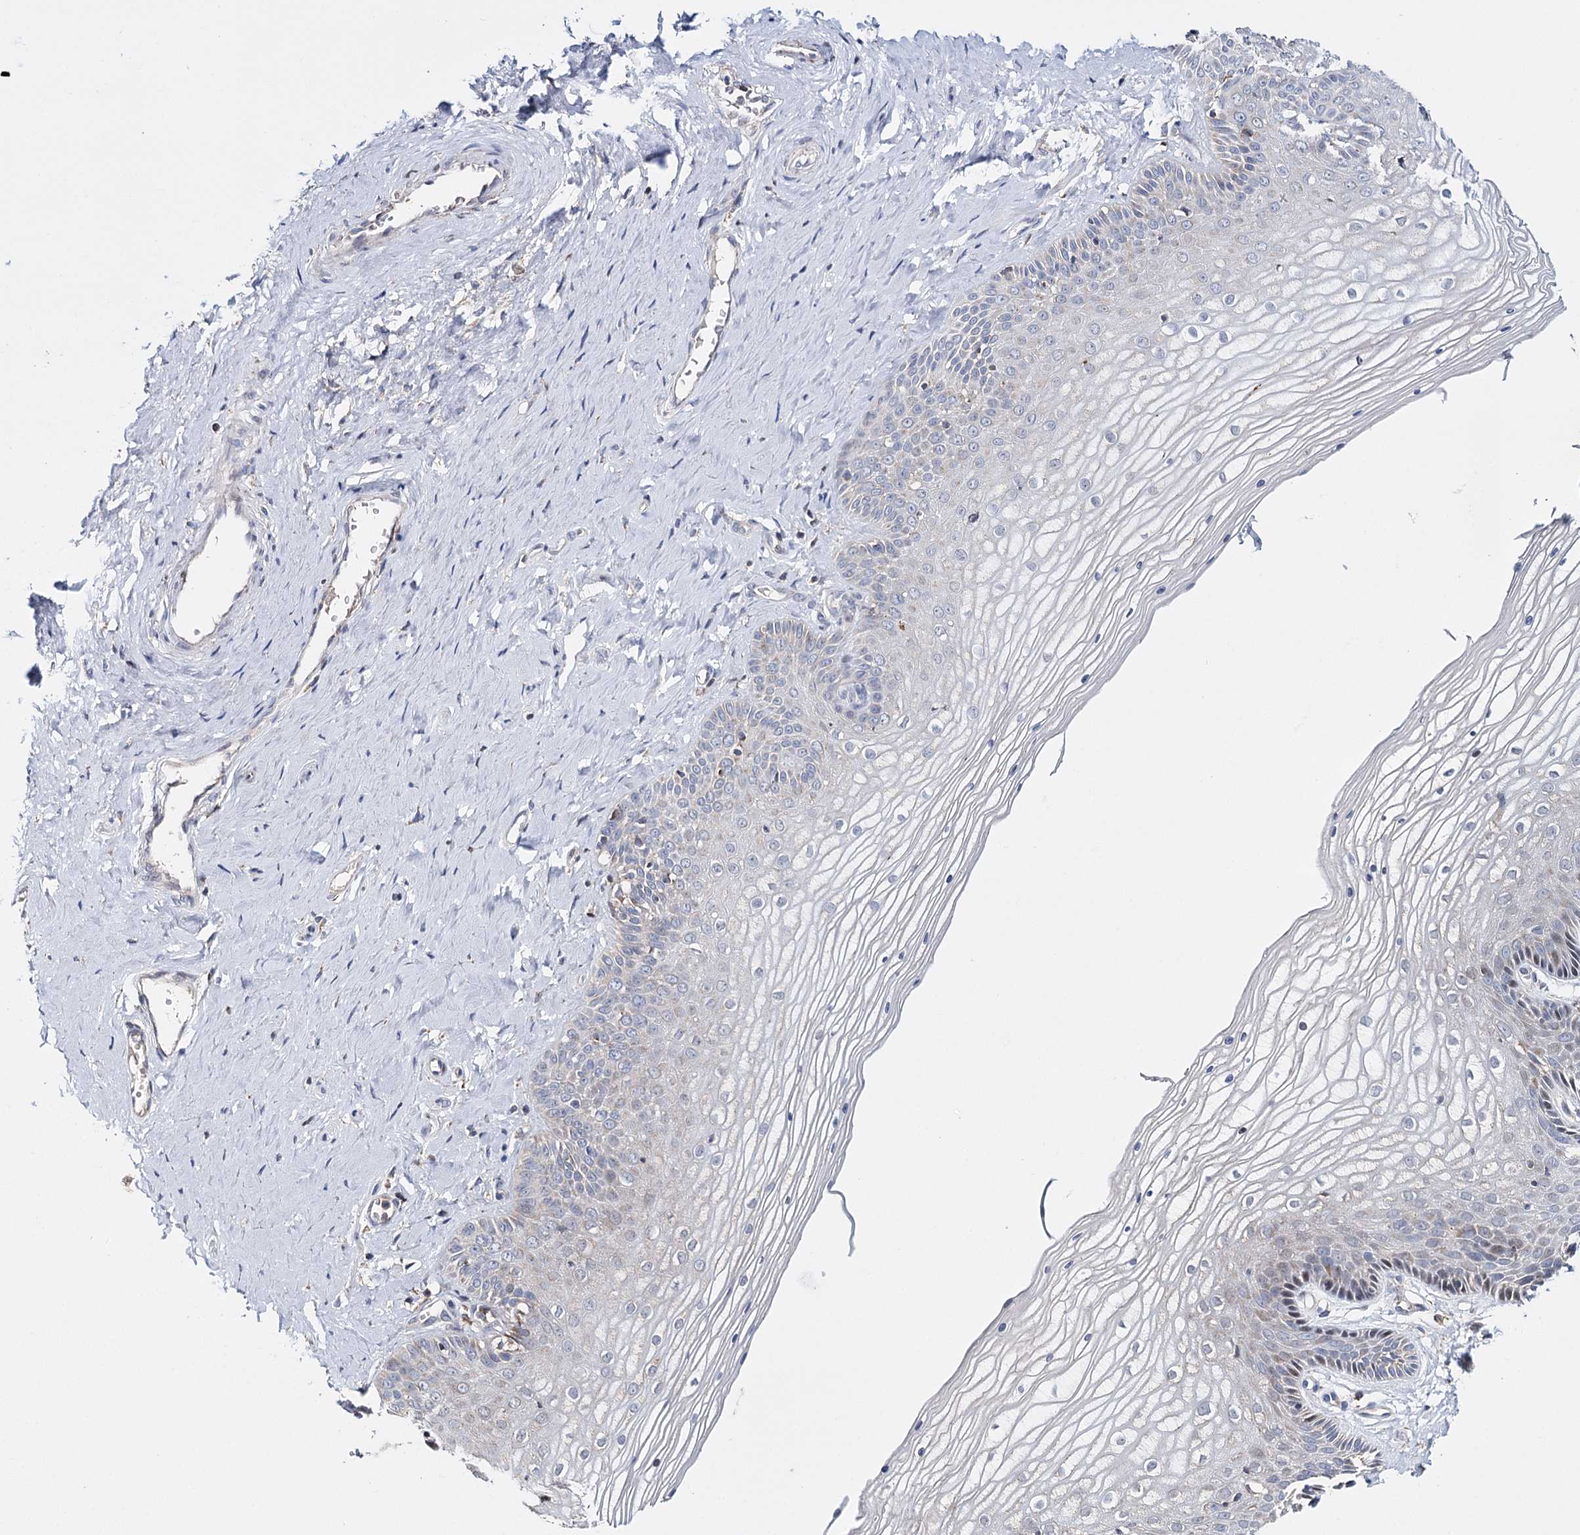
{"staining": {"intensity": "negative", "quantity": "none", "location": "none"}, "tissue": "vagina", "cell_type": "Squamous epithelial cells", "image_type": "normal", "snomed": [{"axis": "morphology", "description": "Normal tissue, NOS"}, {"axis": "topography", "description": "Vagina"}, {"axis": "topography", "description": "Cervix"}], "caption": "Immunohistochemical staining of normal vagina exhibits no significant positivity in squamous epithelial cells.", "gene": "CFAP46", "patient": {"sex": "female", "age": 40}}